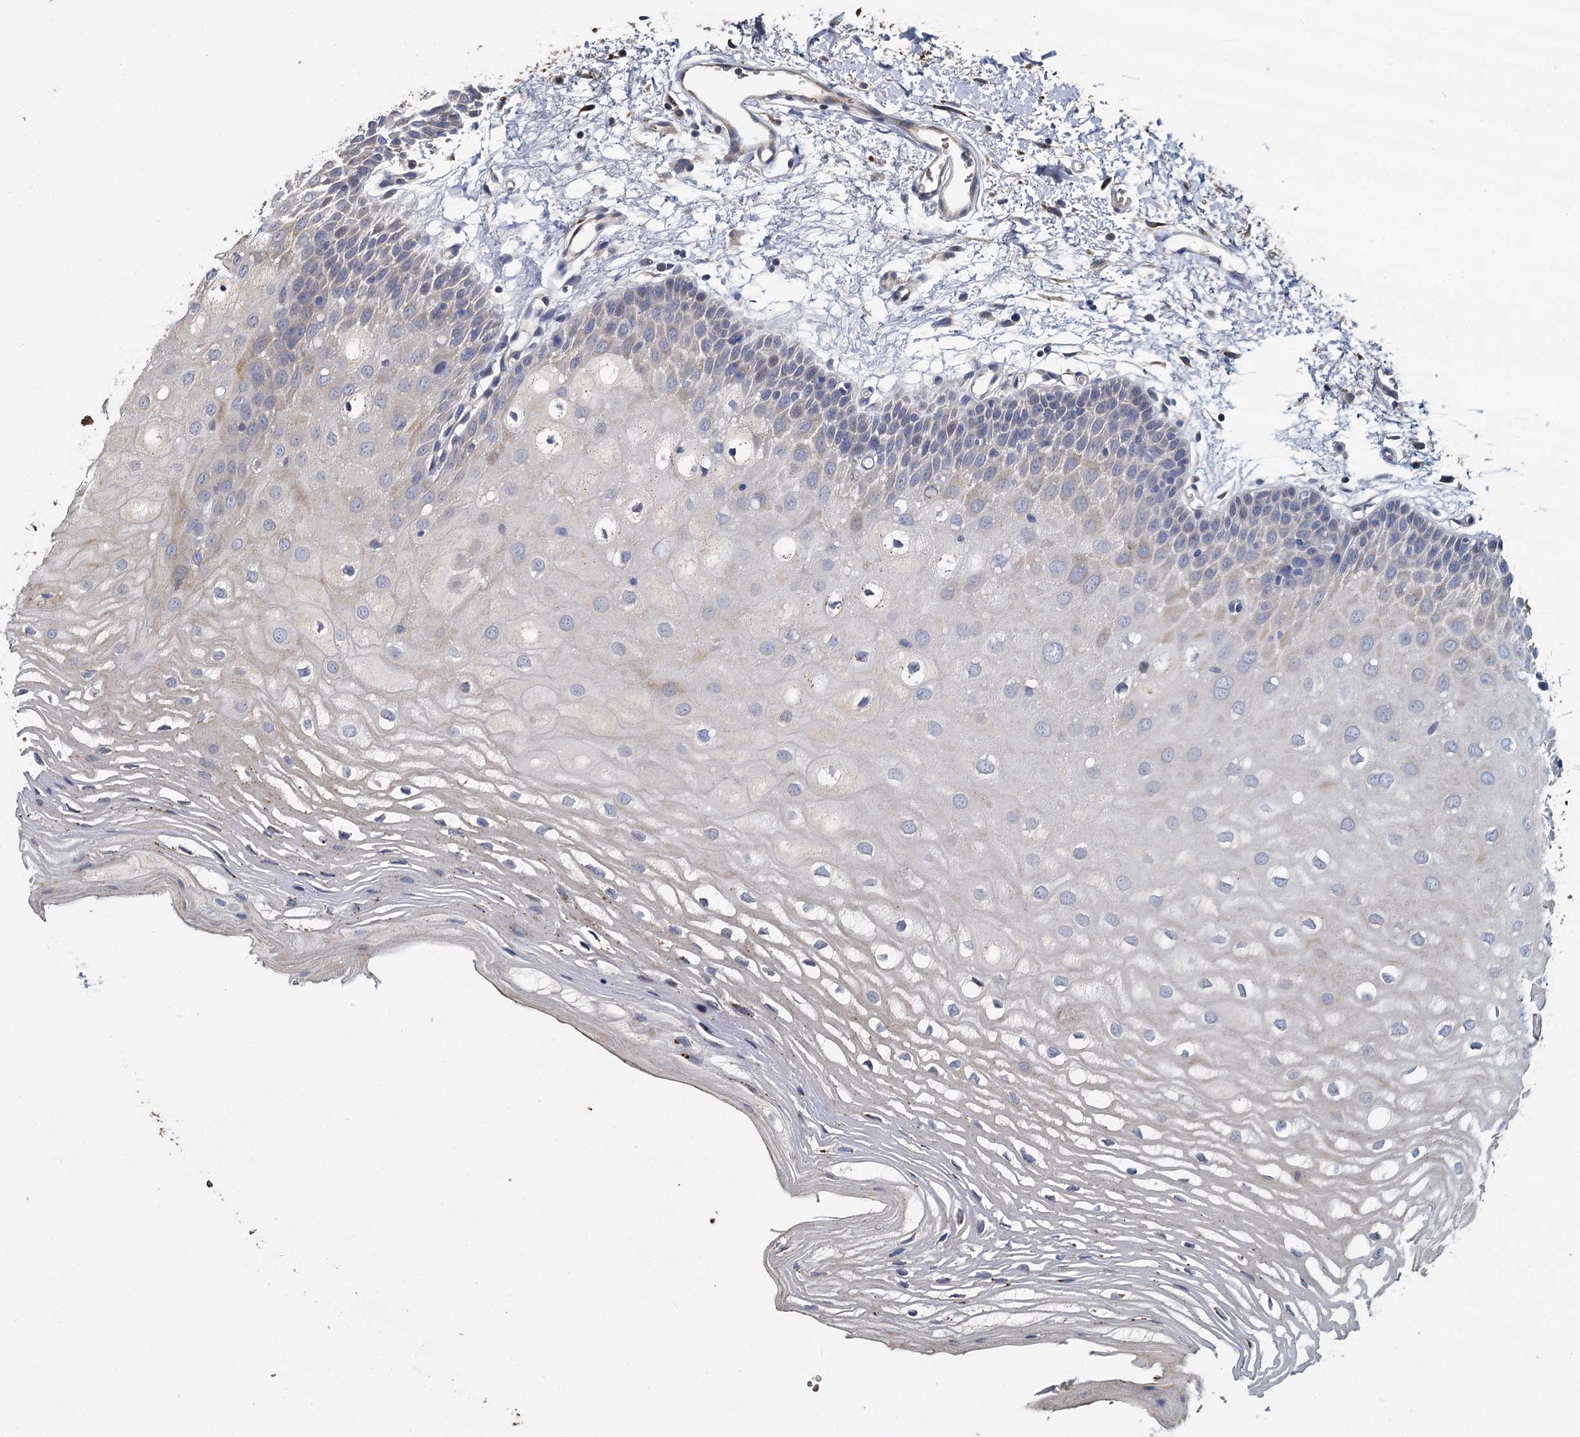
{"staining": {"intensity": "moderate", "quantity": "<25%", "location": "cytoplasmic/membranous"}, "tissue": "oral mucosa", "cell_type": "Squamous epithelial cells", "image_type": "normal", "snomed": [{"axis": "morphology", "description": "Normal tissue, NOS"}, {"axis": "topography", "description": "Oral tissue"}, {"axis": "topography", "description": "Tounge, NOS"}], "caption": "Immunohistochemical staining of unremarkable oral mucosa shows <25% levels of moderate cytoplasmic/membranous protein expression in approximately <25% of squamous epithelial cells. The staining was performed using DAB (3,3'-diaminobenzidine) to visualize the protein expression in brown, while the nuclei were stained in blue with hematoxylin (Magnification: 20x).", "gene": "TCTN2", "patient": {"sex": "female", "age": 73}}